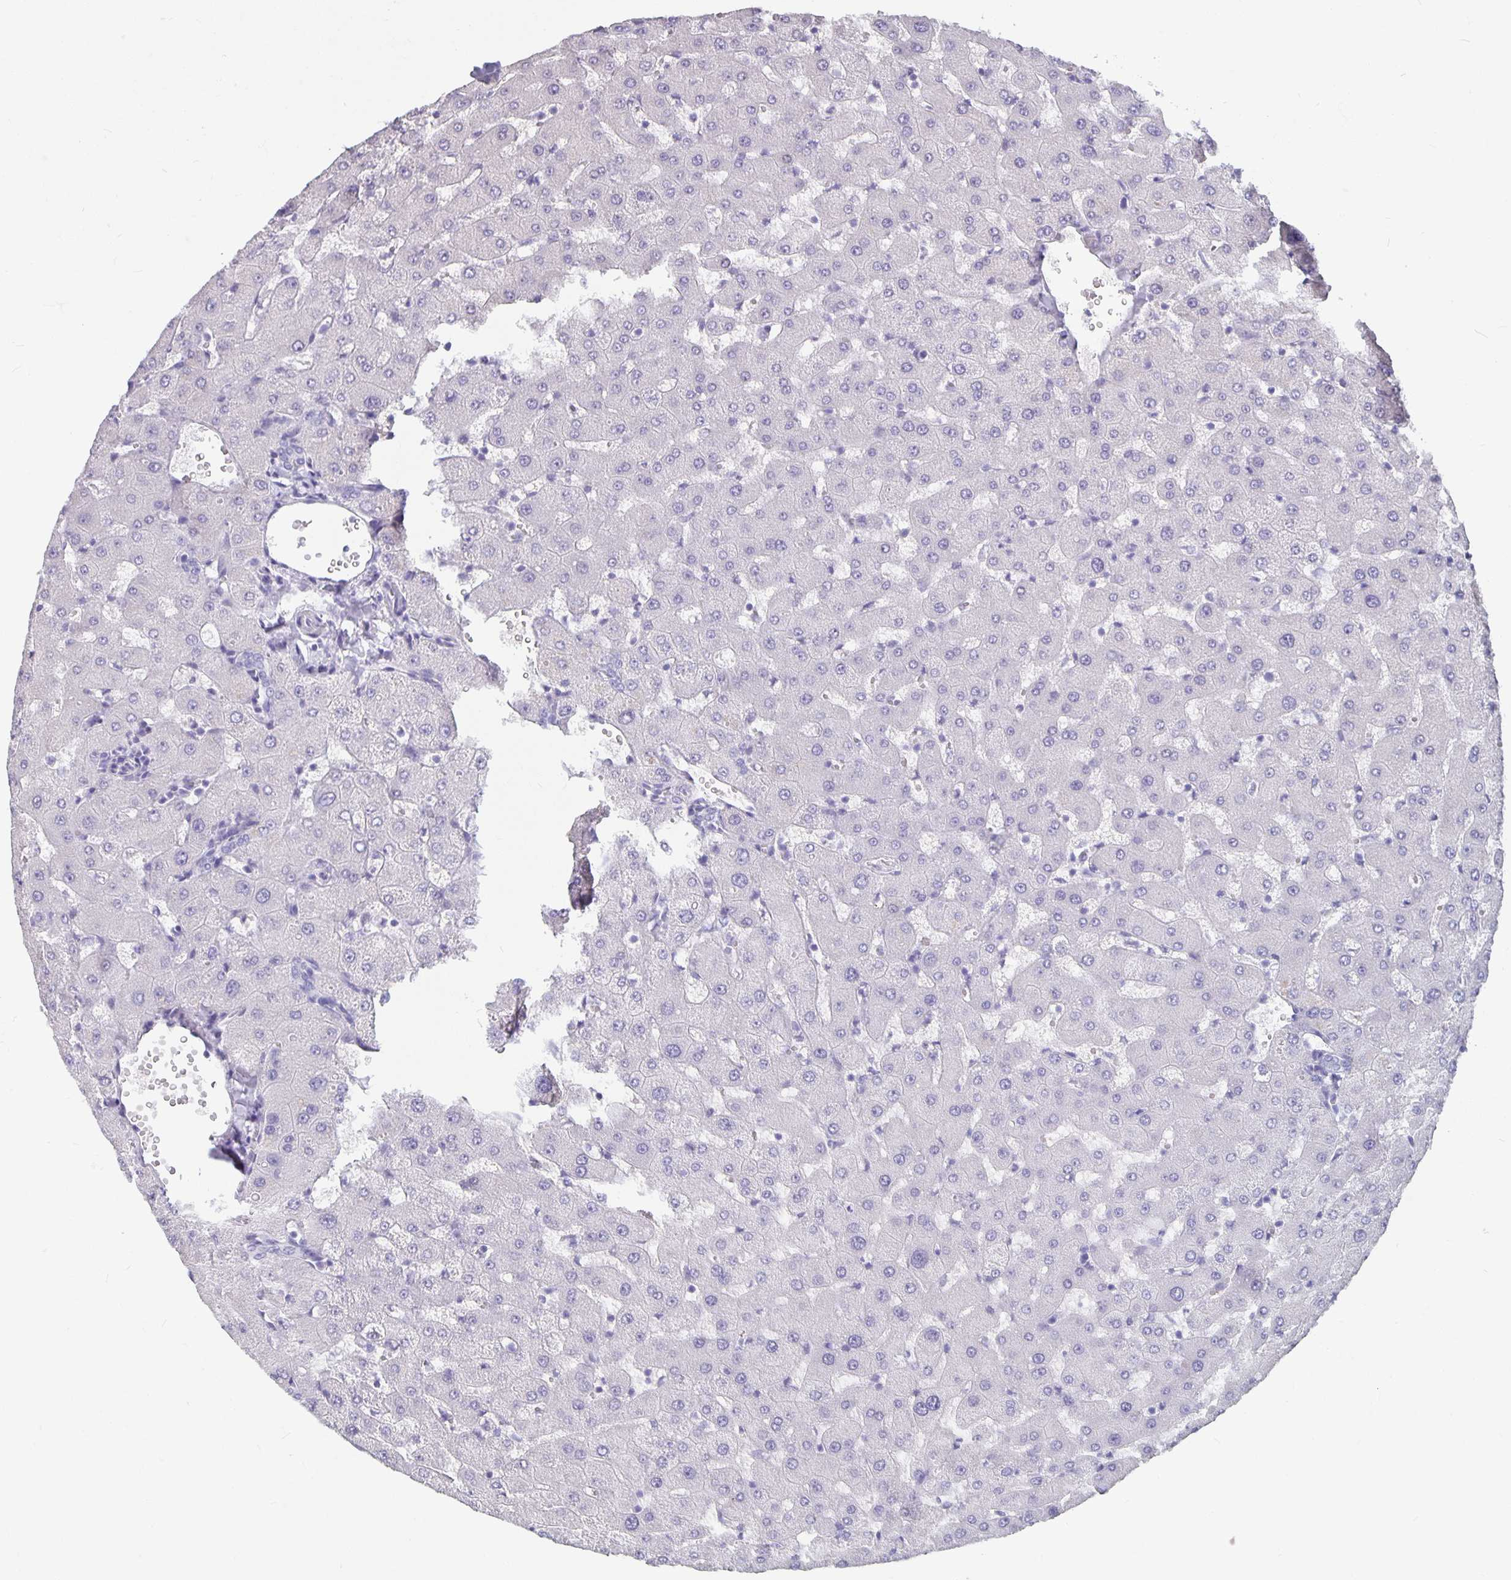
{"staining": {"intensity": "negative", "quantity": "none", "location": "none"}, "tissue": "liver", "cell_type": "Cholangiocytes", "image_type": "normal", "snomed": [{"axis": "morphology", "description": "Normal tissue, NOS"}, {"axis": "topography", "description": "Liver"}], "caption": "High power microscopy photomicrograph of an immunohistochemistry image of benign liver, revealing no significant positivity in cholangiocytes. (Immunohistochemistry, brightfield microscopy, high magnification).", "gene": "OLIG2", "patient": {"sex": "female", "age": 63}}